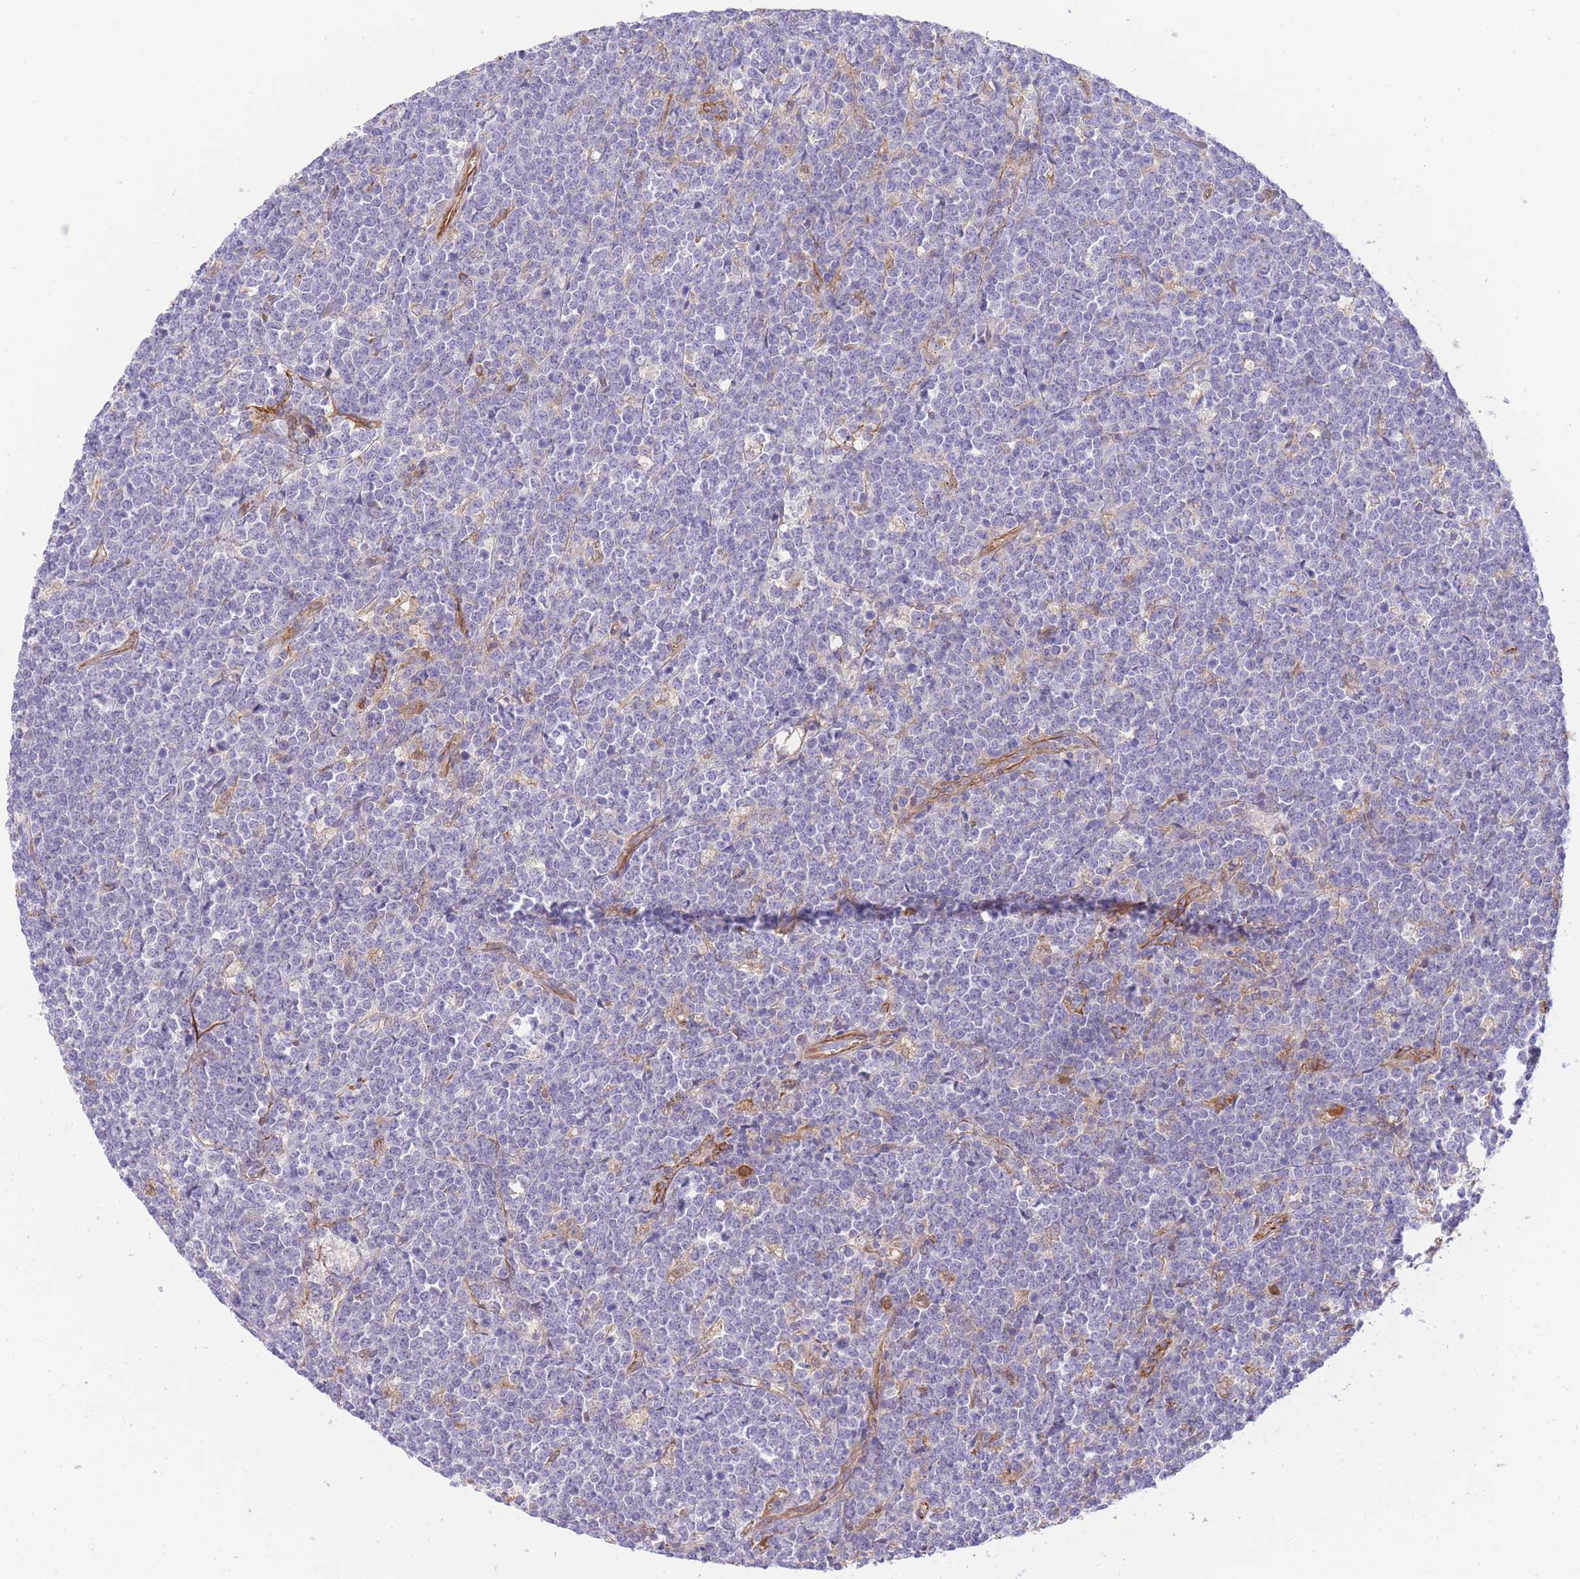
{"staining": {"intensity": "negative", "quantity": "none", "location": "none"}, "tissue": "lymphoma", "cell_type": "Tumor cells", "image_type": "cancer", "snomed": [{"axis": "morphology", "description": "Malignant lymphoma, non-Hodgkin's type, High grade"}, {"axis": "topography", "description": "Small intestine"}], "caption": "Immunohistochemistry (IHC) of human lymphoma demonstrates no expression in tumor cells.", "gene": "ECPAS", "patient": {"sex": "male", "age": 8}}